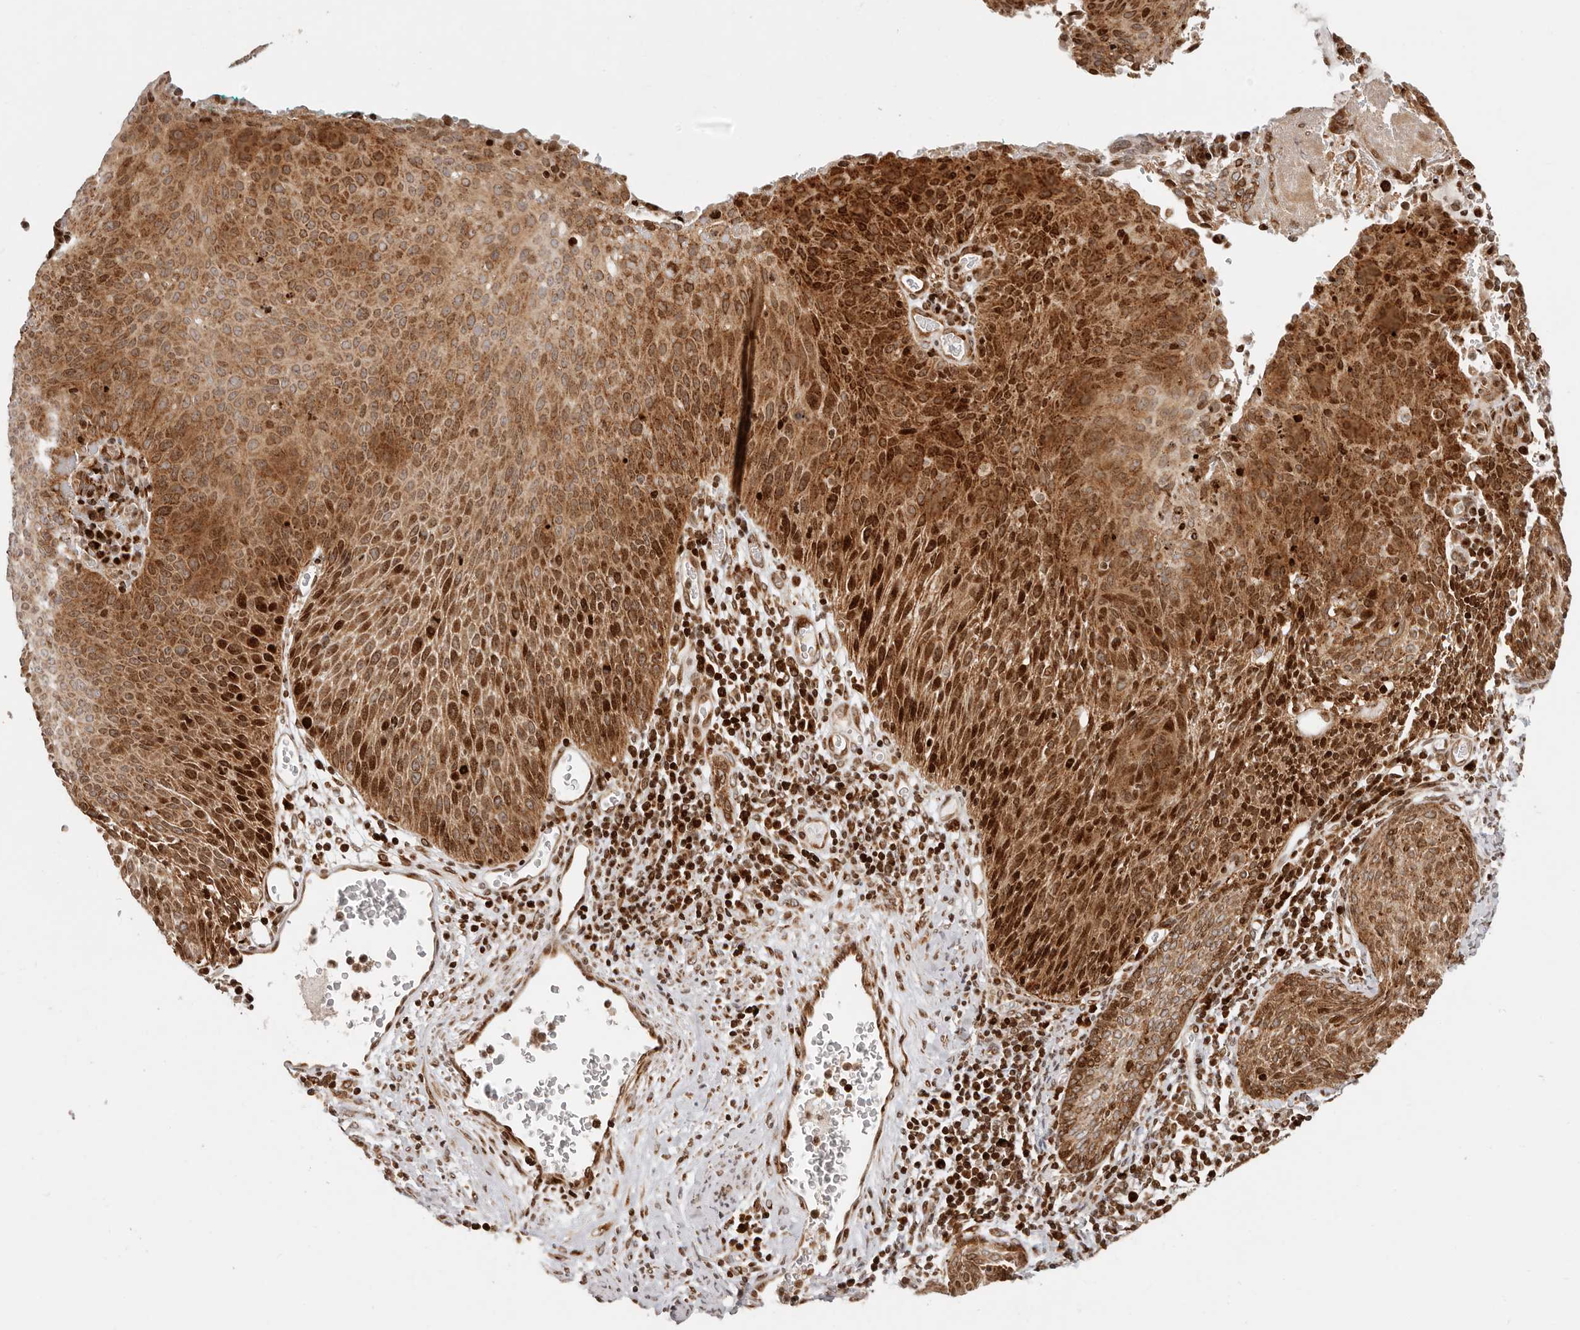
{"staining": {"intensity": "strong", "quantity": ">75%", "location": "cytoplasmic/membranous,nuclear"}, "tissue": "cervical cancer", "cell_type": "Tumor cells", "image_type": "cancer", "snomed": [{"axis": "morphology", "description": "Squamous cell carcinoma, NOS"}, {"axis": "topography", "description": "Cervix"}], "caption": "Immunohistochemical staining of cervical cancer demonstrates strong cytoplasmic/membranous and nuclear protein expression in approximately >75% of tumor cells.", "gene": "TRIM4", "patient": {"sex": "female", "age": 55}}